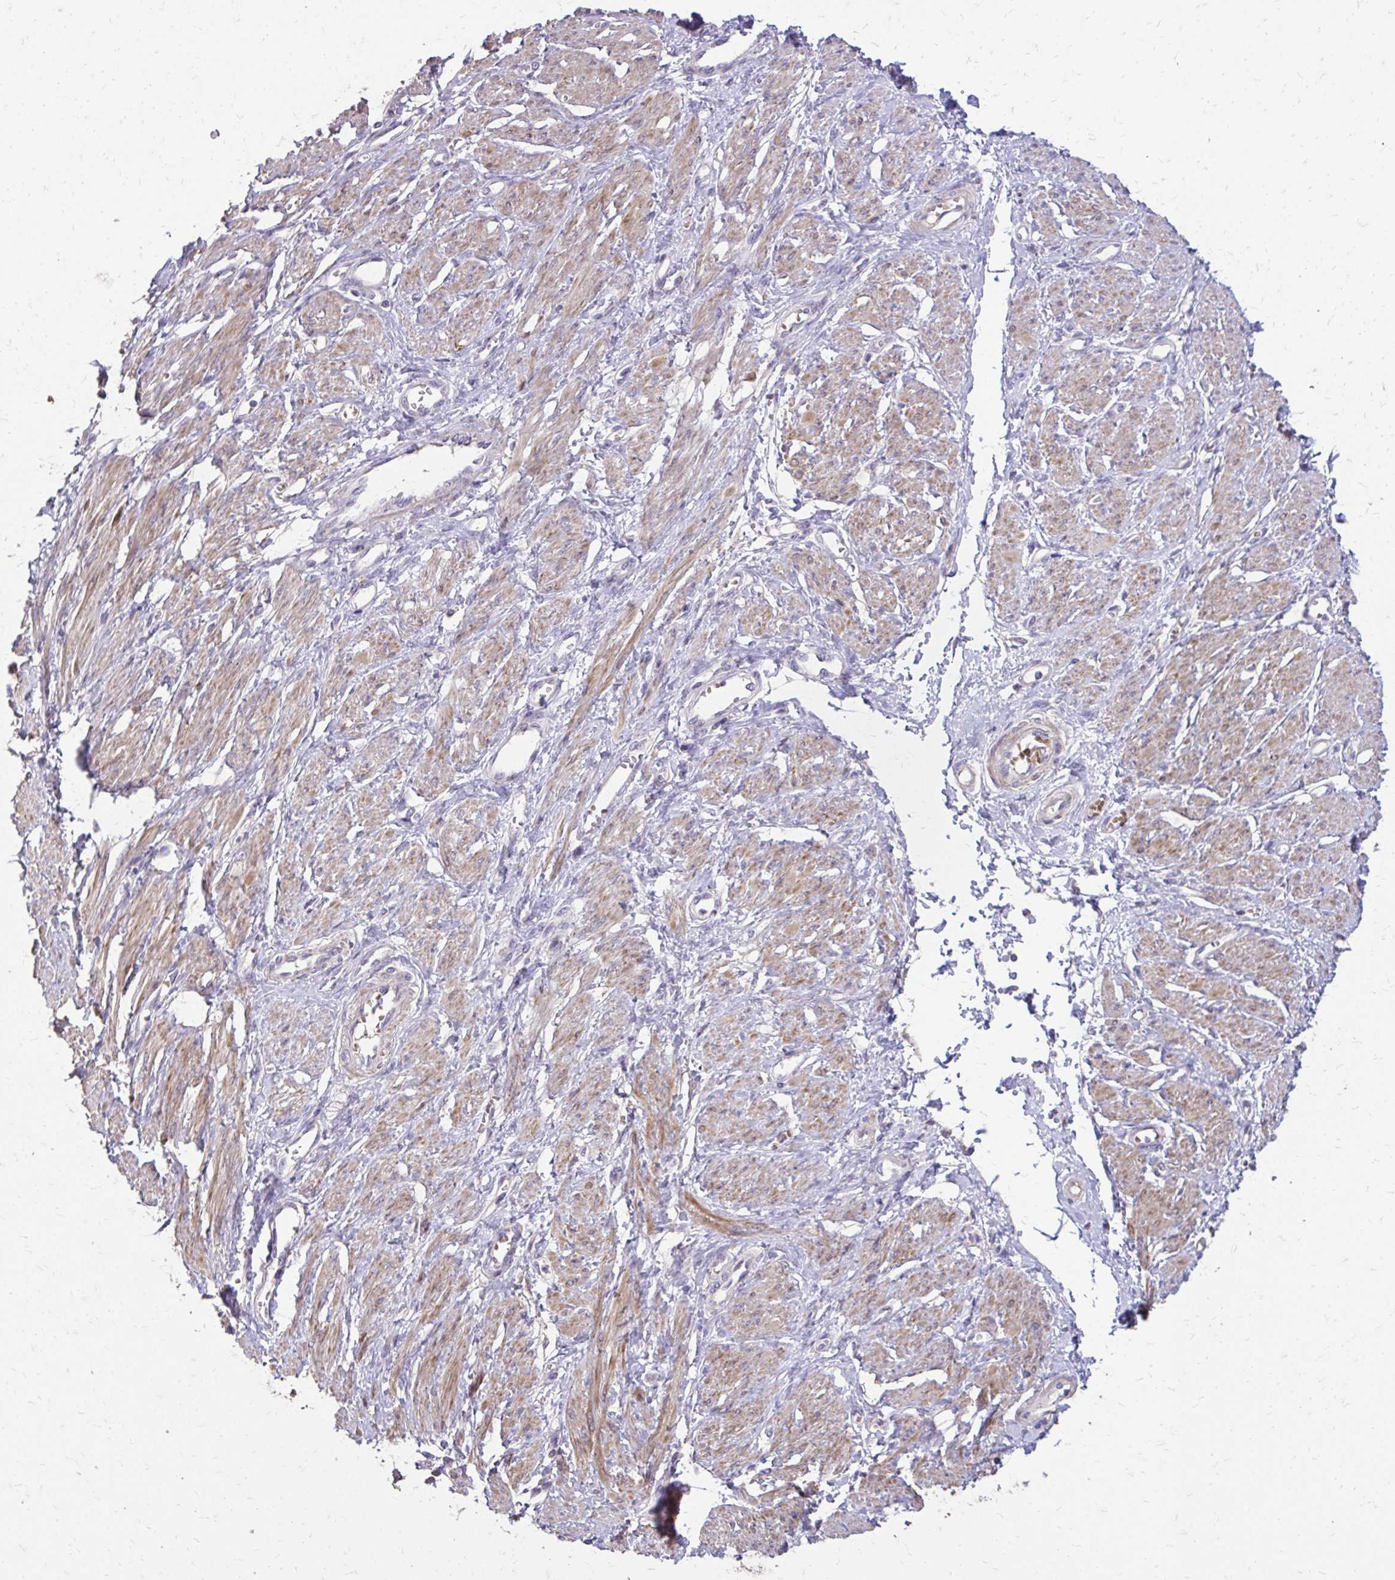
{"staining": {"intensity": "moderate", "quantity": ">75%", "location": "cytoplasmic/membranous"}, "tissue": "smooth muscle", "cell_type": "Smooth muscle cells", "image_type": "normal", "snomed": [{"axis": "morphology", "description": "Normal tissue, NOS"}, {"axis": "topography", "description": "Smooth muscle"}, {"axis": "topography", "description": "Uterus"}], "caption": "Protein positivity by immunohistochemistry (IHC) demonstrates moderate cytoplasmic/membranous positivity in approximately >75% of smooth muscle cells in unremarkable smooth muscle.", "gene": "MYORG", "patient": {"sex": "female", "age": 39}}